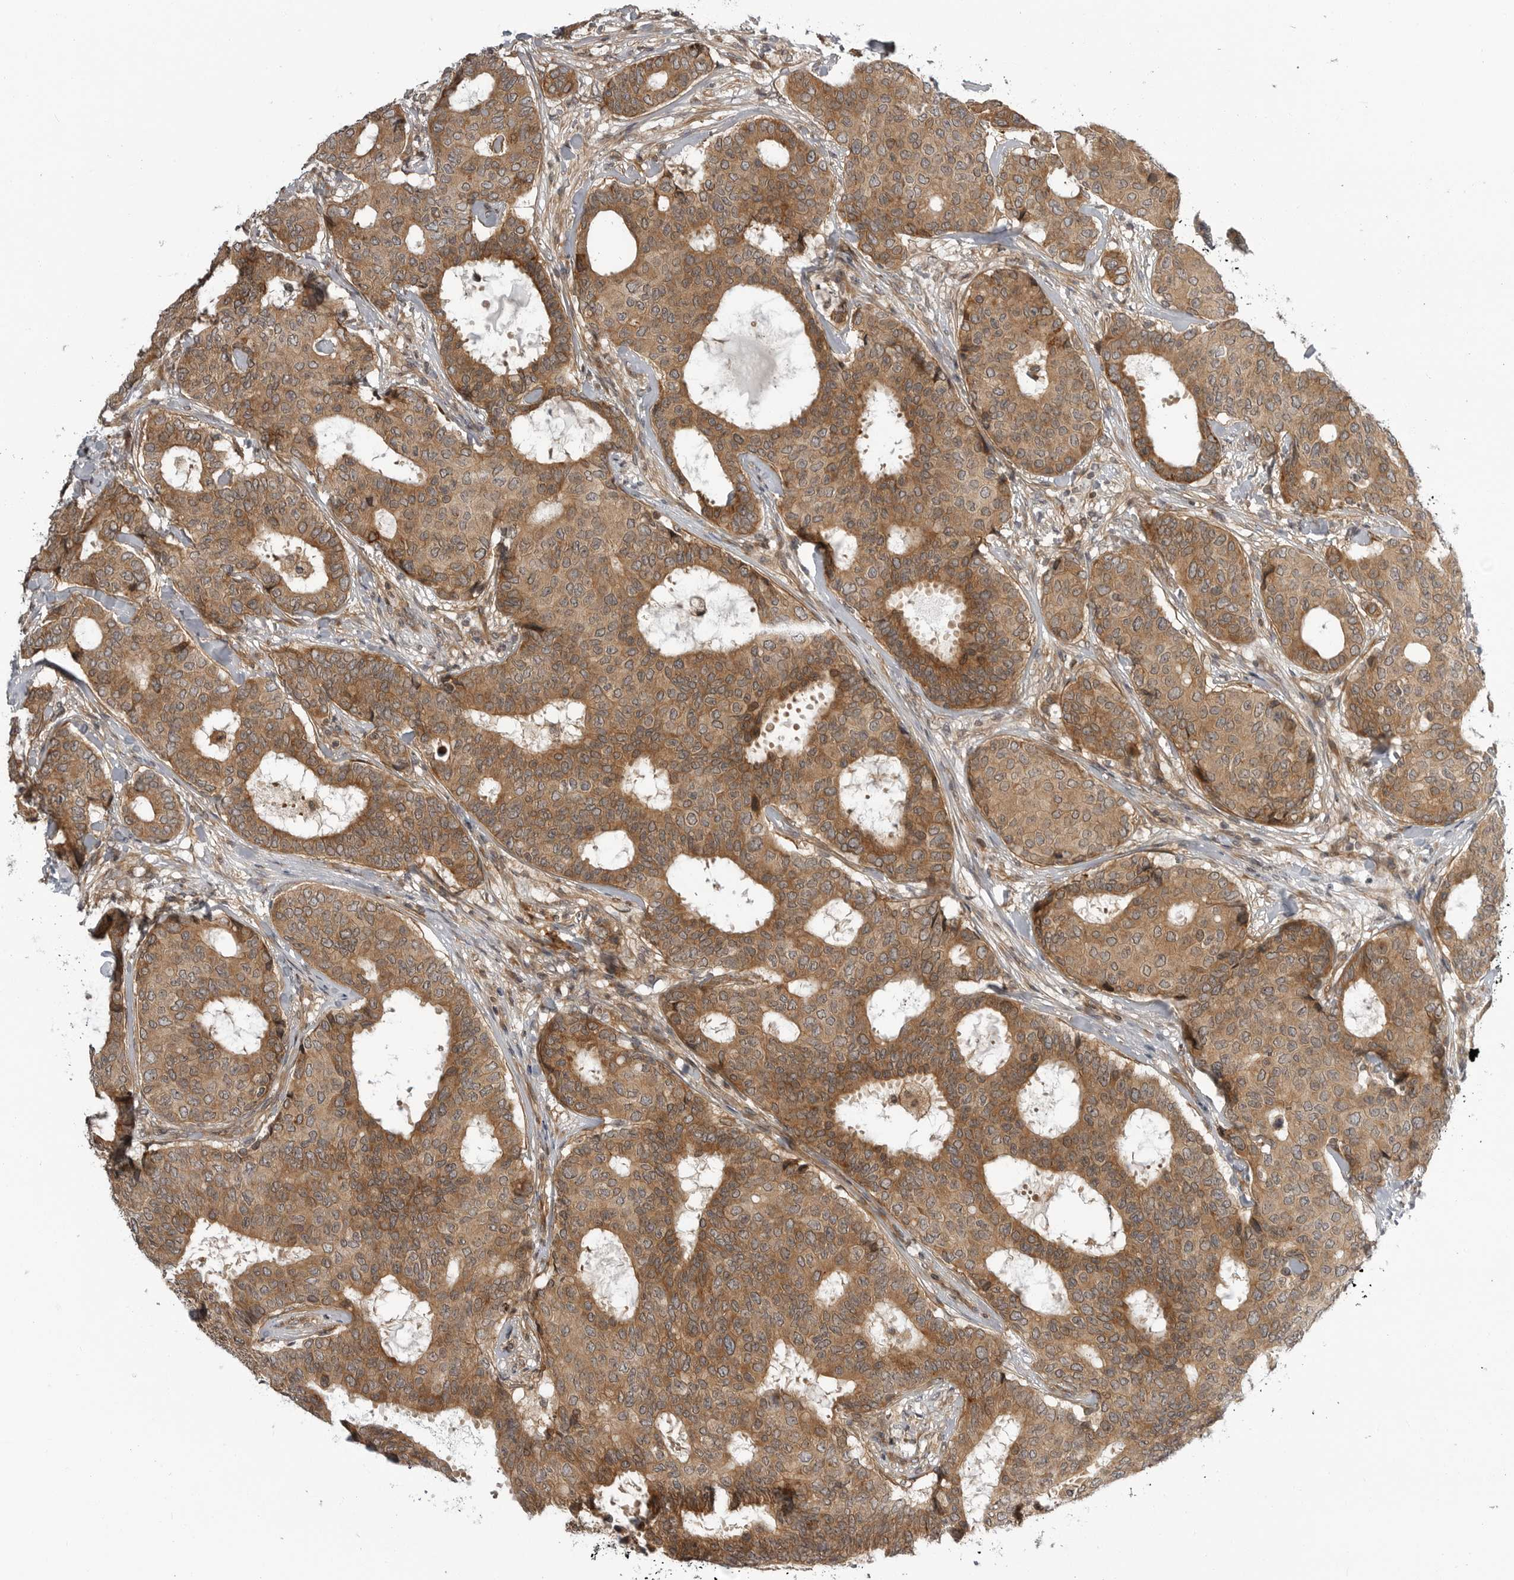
{"staining": {"intensity": "moderate", "quantity": ">75%", "location": "cytoplasmic/membranous"}, "tissue": "breast cancer", "cell_type": "Tumor cells", "image_type": "cancer", "snomed": [{"axis": "morphology", "description": "Duct carcinoma"}, {"axis": "topography", "description": "Breast"}], "caption": "Approximately >75% of tumor cells in breast intraductal carcinoma demonstrate moderate cytoplasmic/membranous protein expression as visualized by brown immunohistochemical staining.", "gene": "LRRC45", "patient": {"sex": "female", "age": 75}}